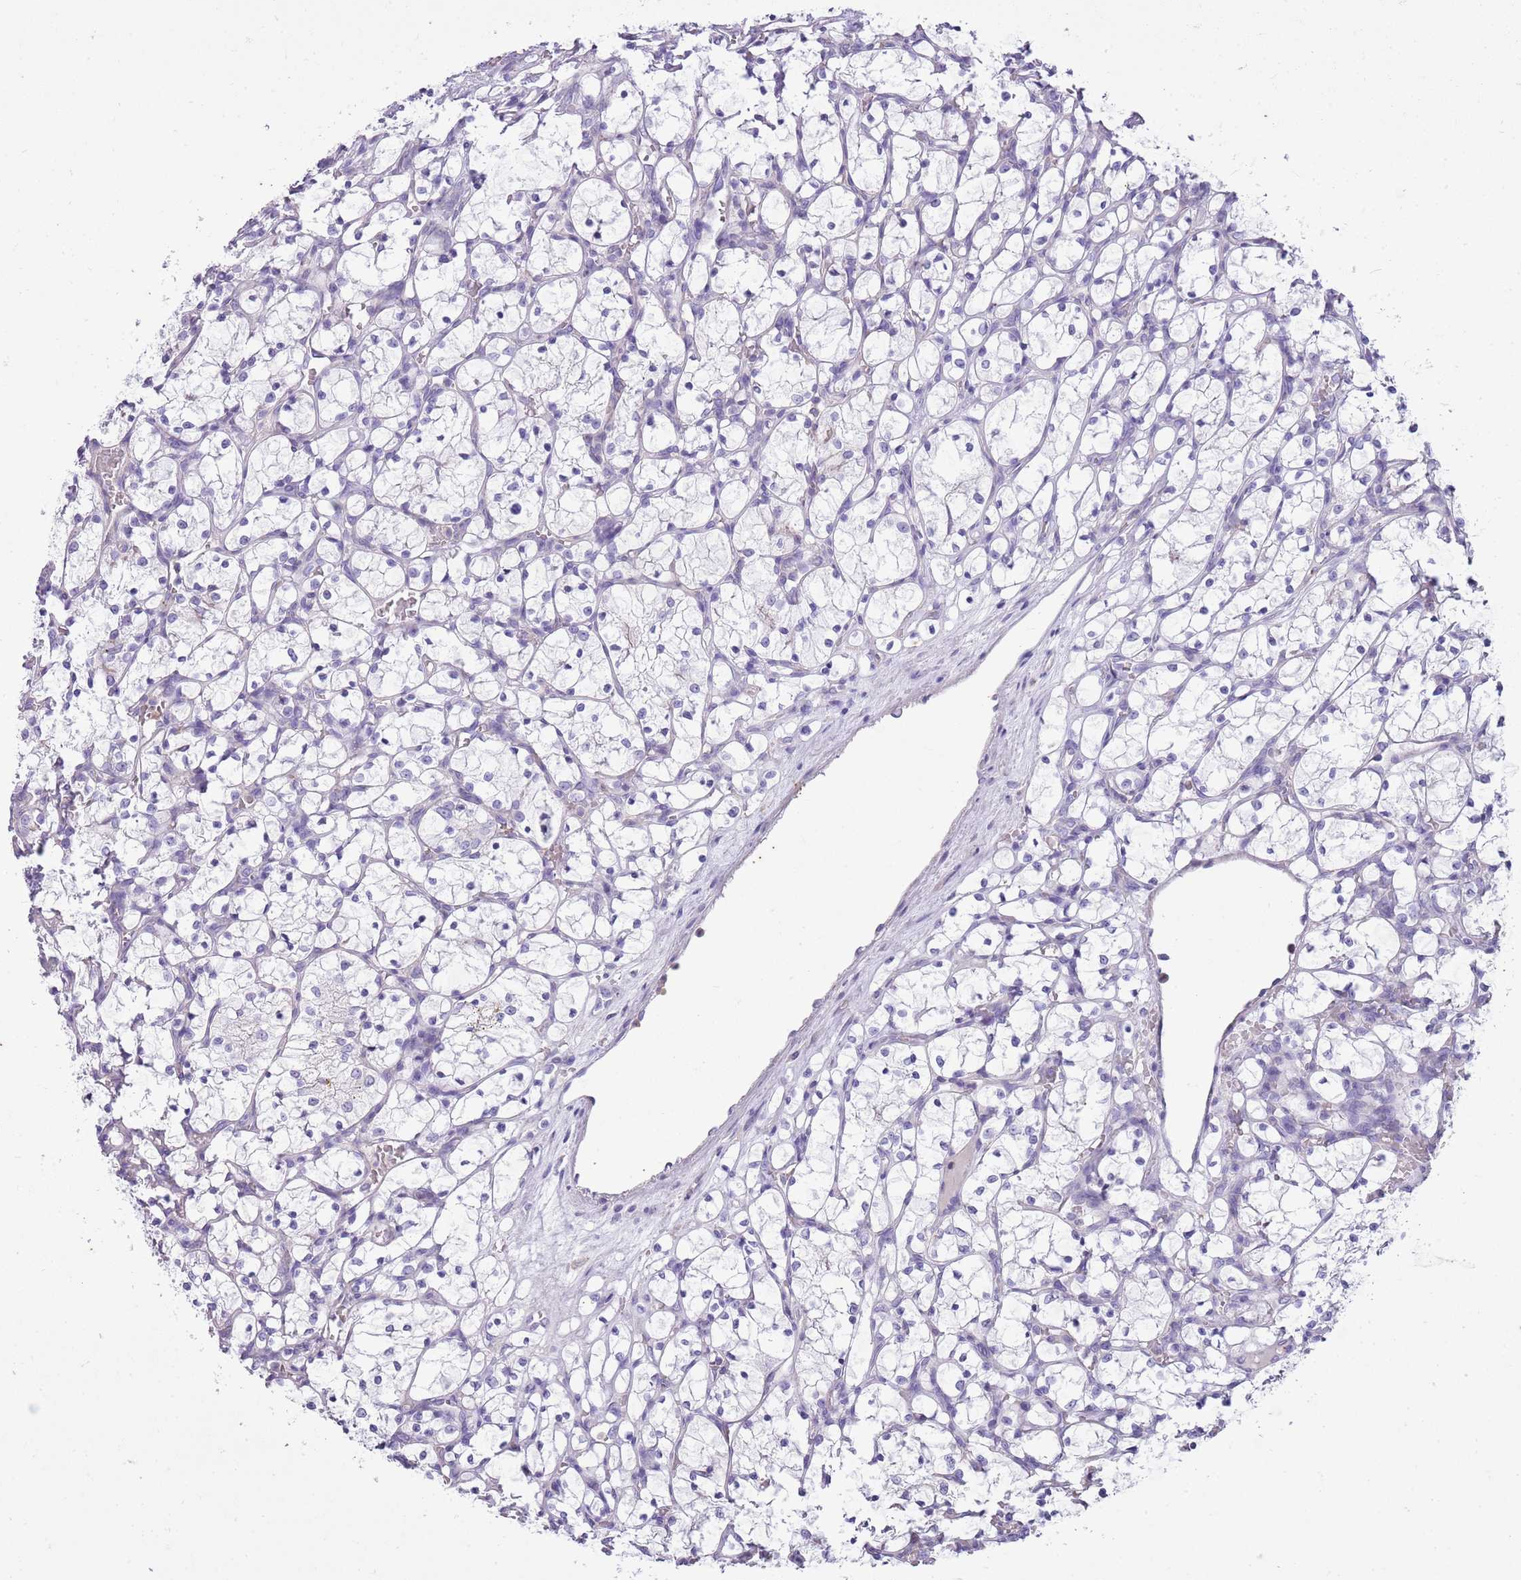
{"staining": {"intensity": "negative", "quantity": "none", "location": "none"}, "tissue": "renal cancer", "cell_type": "Tumor cells", "image_type": "cancer", "snomed": [{"axis": "morphology", "description": "Adenocarcinoma, NOS"}, {"axis": "topography", "description": "Kidney"}], "caption": "DAB immunohistochemical staining of human renal adenocarcinoma demonstrates no significant expression in tumor cells.", "gene": "CNPPD1", "patient": {"sex": "female", "age": 69}}